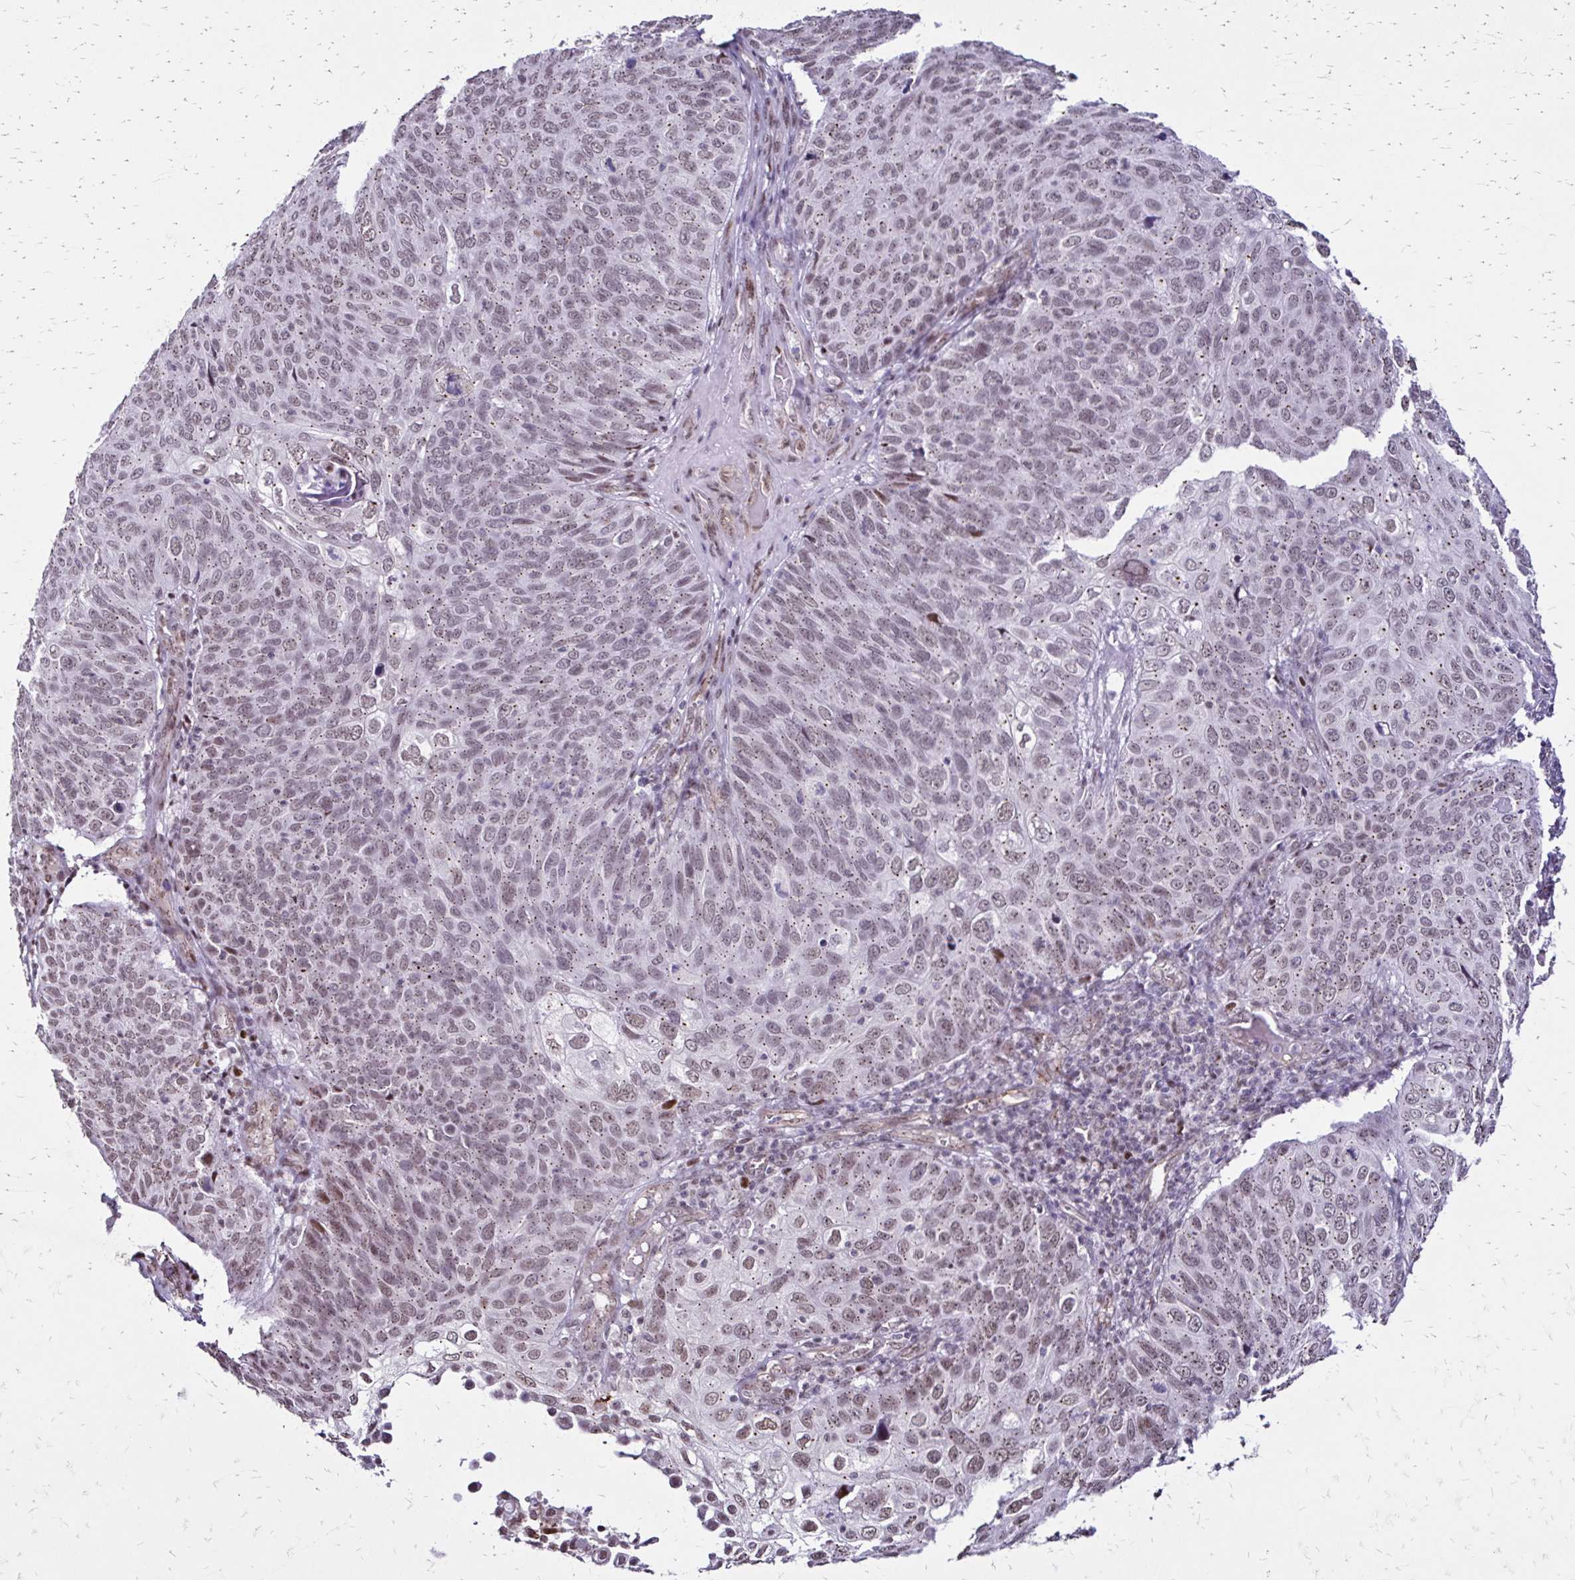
{"staining": {"intensity": "weak", "quantity": ">75%", "location": "cytoplasmic/membranous,nuclear"}, "tissue": "skin cancer", "cell_type": "Tumor cells", "image_type": "cancer", "snomed": [{"axis": "morphology", "description": "Squamous cell carcinoma, NOS"}, {"axis": "topography", "description": "Skin"}], "caption": "This image demonstrates IHC staining of skin squamous cell carcinoma, with low weak cytoplasmic/membranous and nuclear positivity in about >75% of tumor cells.", "gene": "TOB1", "patient": {"sex": "male", "age": 87}}